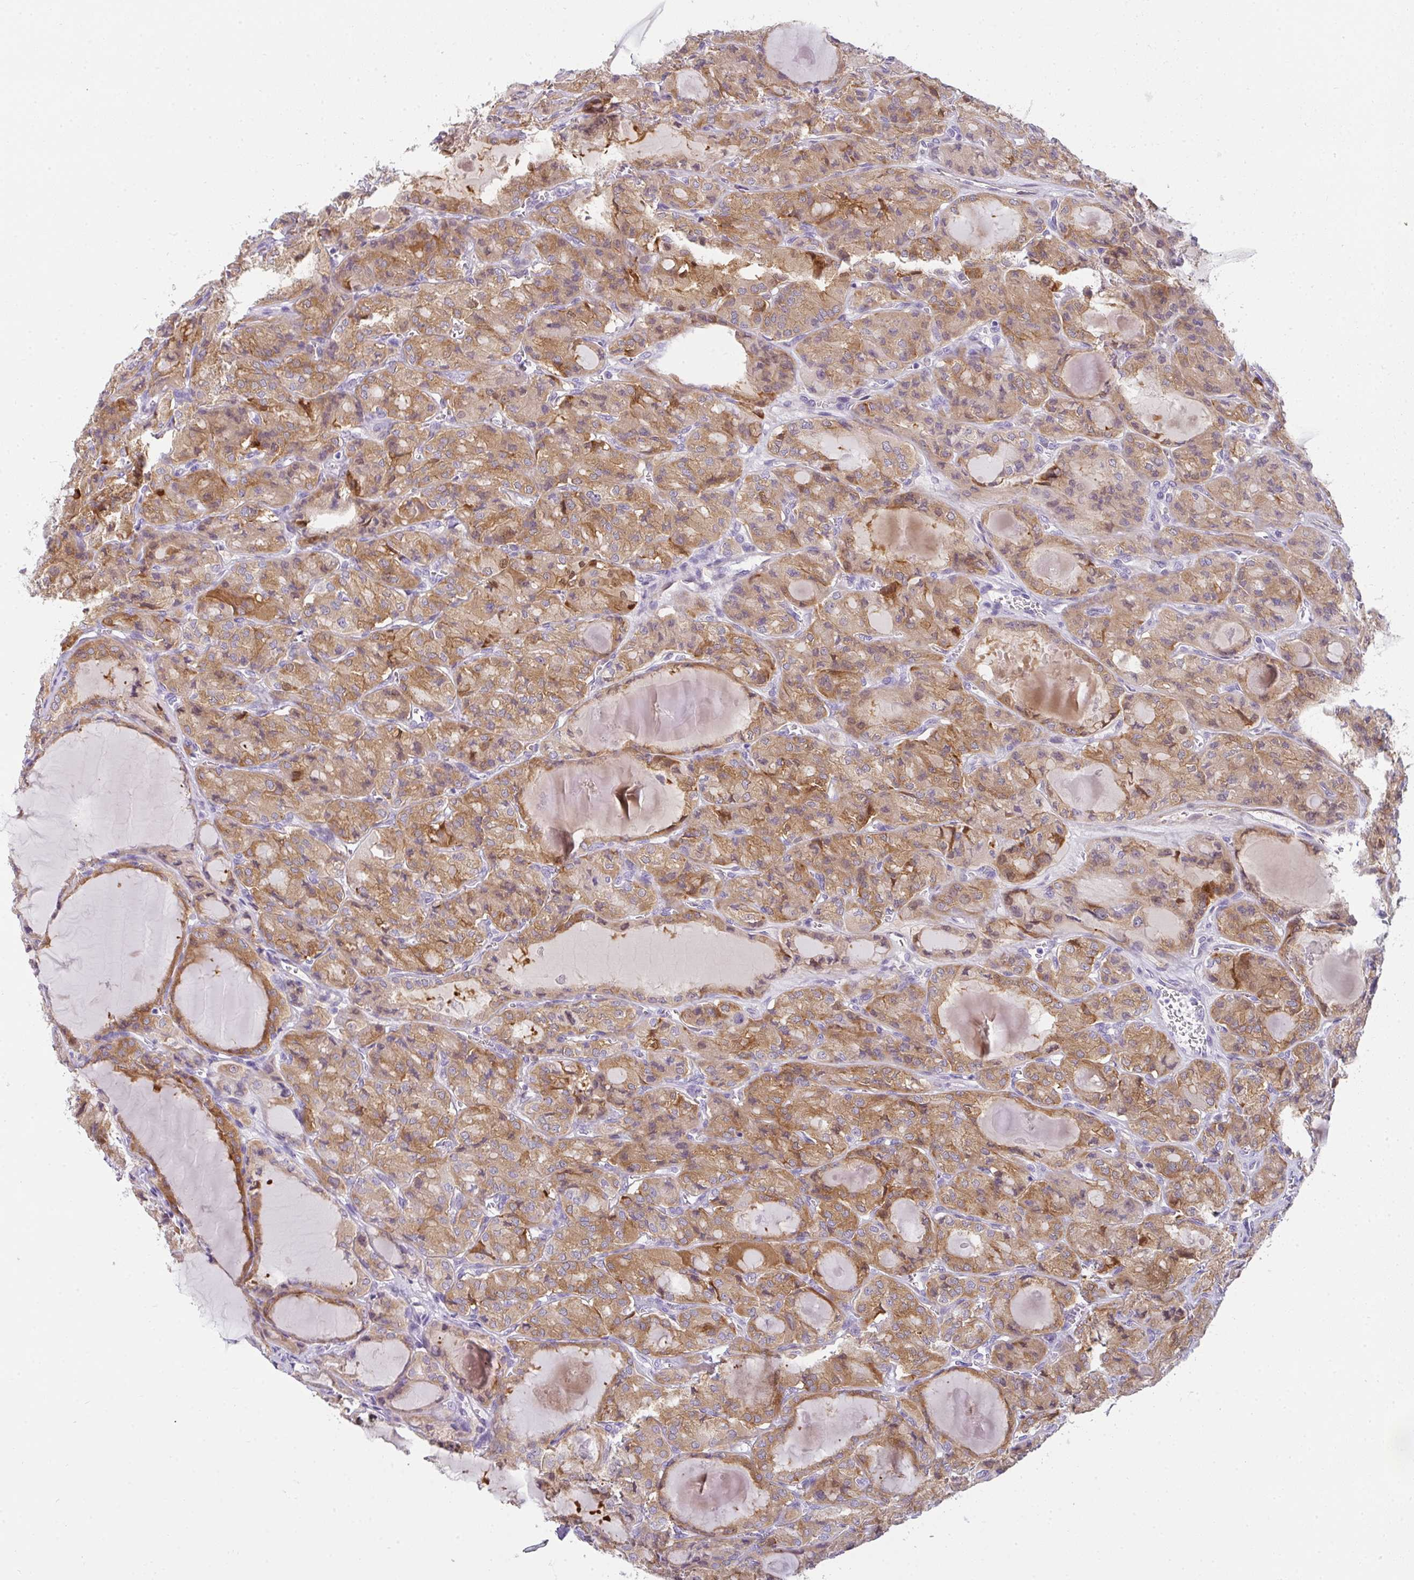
{"staining": {"intensity": "moderate", "quantity": ">75%", "location": "cytoplasmic/membranous"}, "tissue": "thyroid cancer", "cell_type": "Tumor cells", "image_type": "cancer", "snomed": [{"axis": "morphology", "description": "Papillary adenocarcinoma, NOS"}, {"axis": "topography", "description": "Thyroid gland"}], "caption": "Protein expression analysis of papillary adenocarcinoma (thyroid) demonstrates moderate cytoplasmic/membranous staining in approximately >75% of tumor cells.", "gene": "COX7B", "patient": {"sex": "male", "age": 87}}